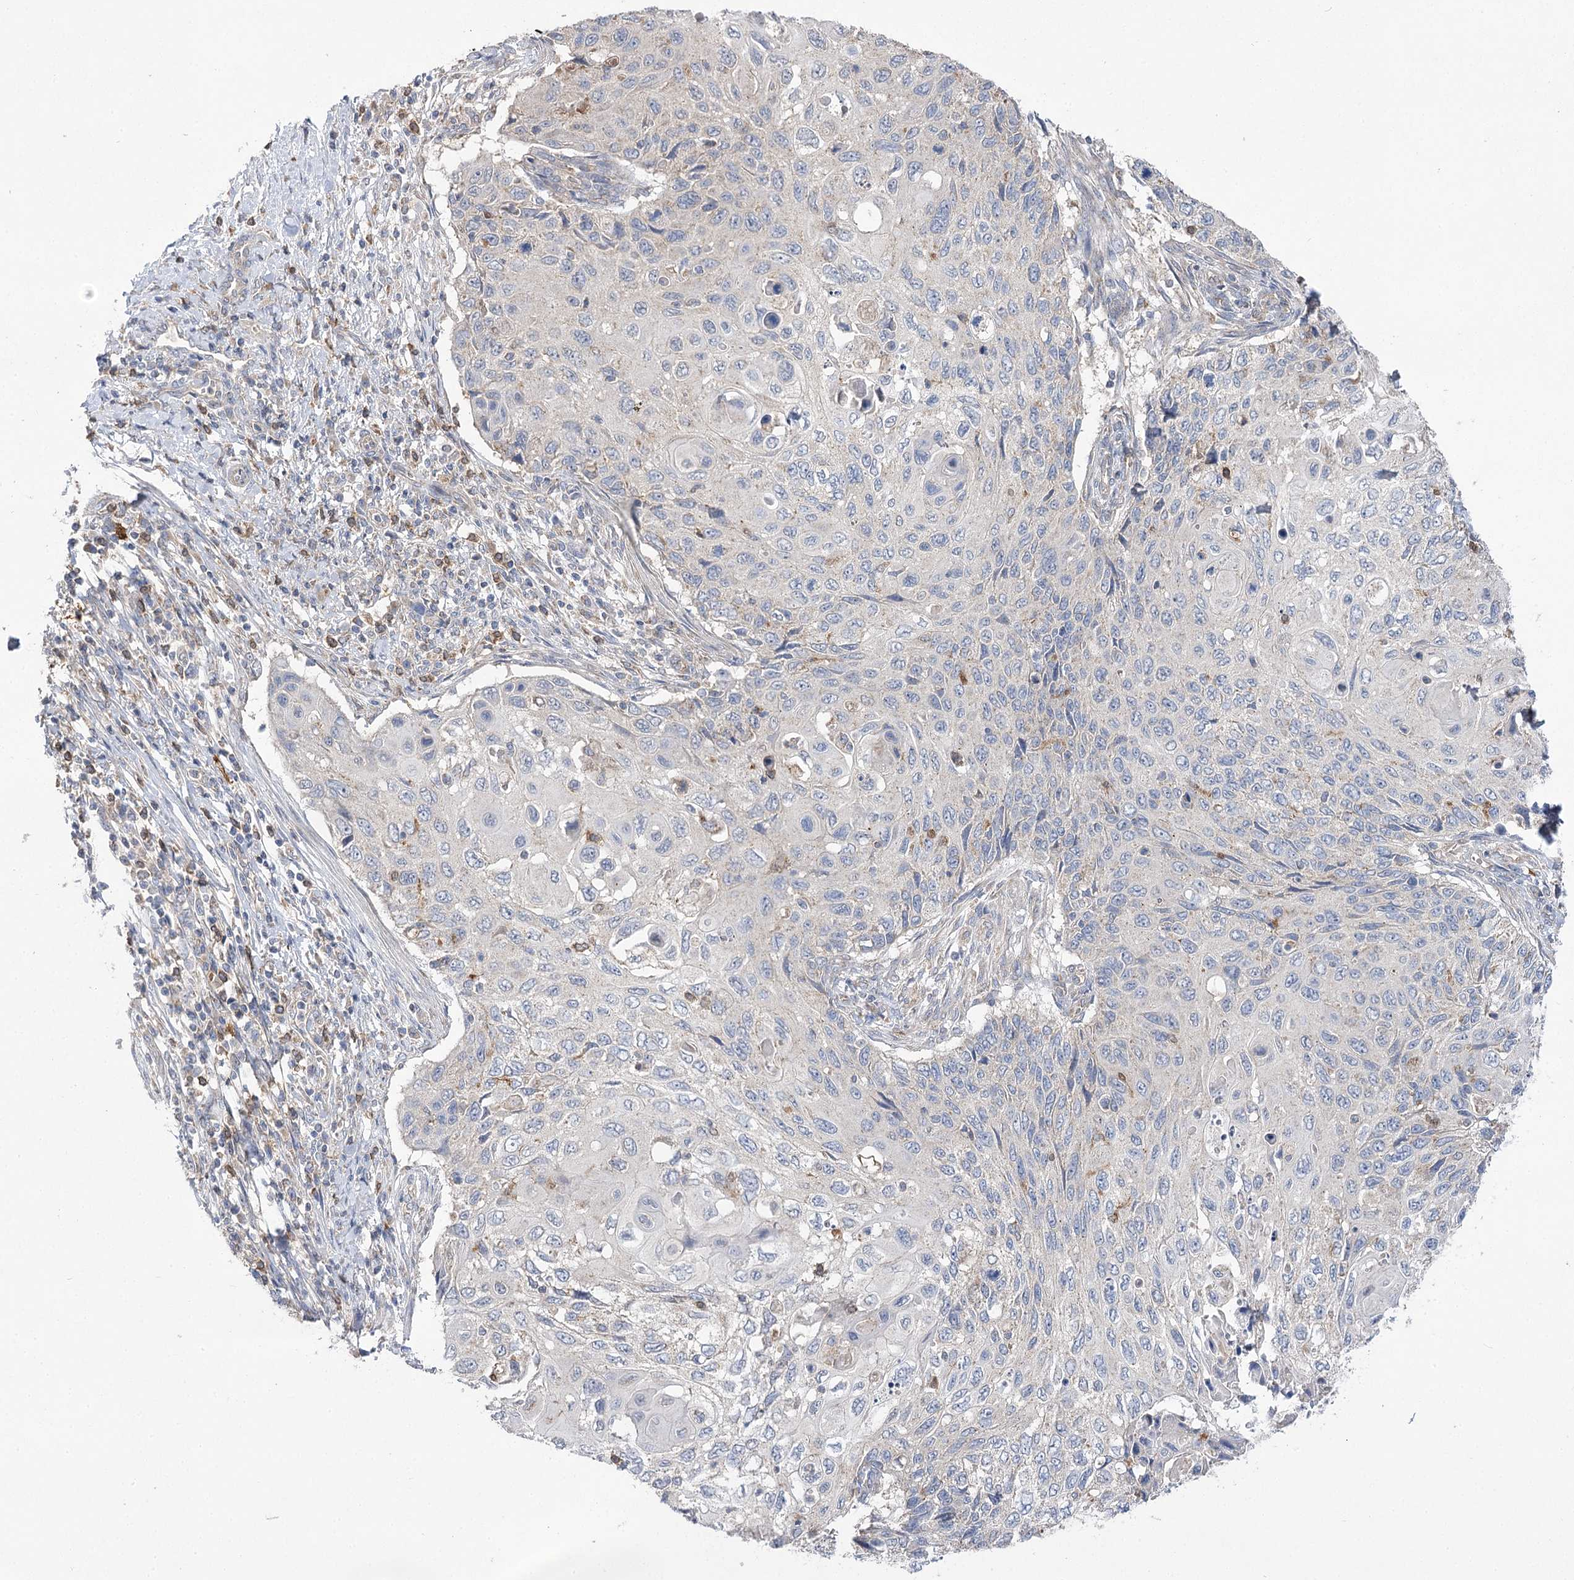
{"staining": {"intensity": "negative", "quantity": "none", "location": "none"}, "tissue": "cervical cancer", "cell_type": "Tumor cells", "image_type": "cancer", "snomed": [{"axis": "morphology", "description": "Squamous cell carcinoma, NOS"}, {"axis": "topography", "description": "Cervix"}], "caption": "Immunohistochemical staining of human cervical cancer shows no significant expression in tumor cells.", "gene": "AURKC", "patient": {"sex": "female", "age": 70}}